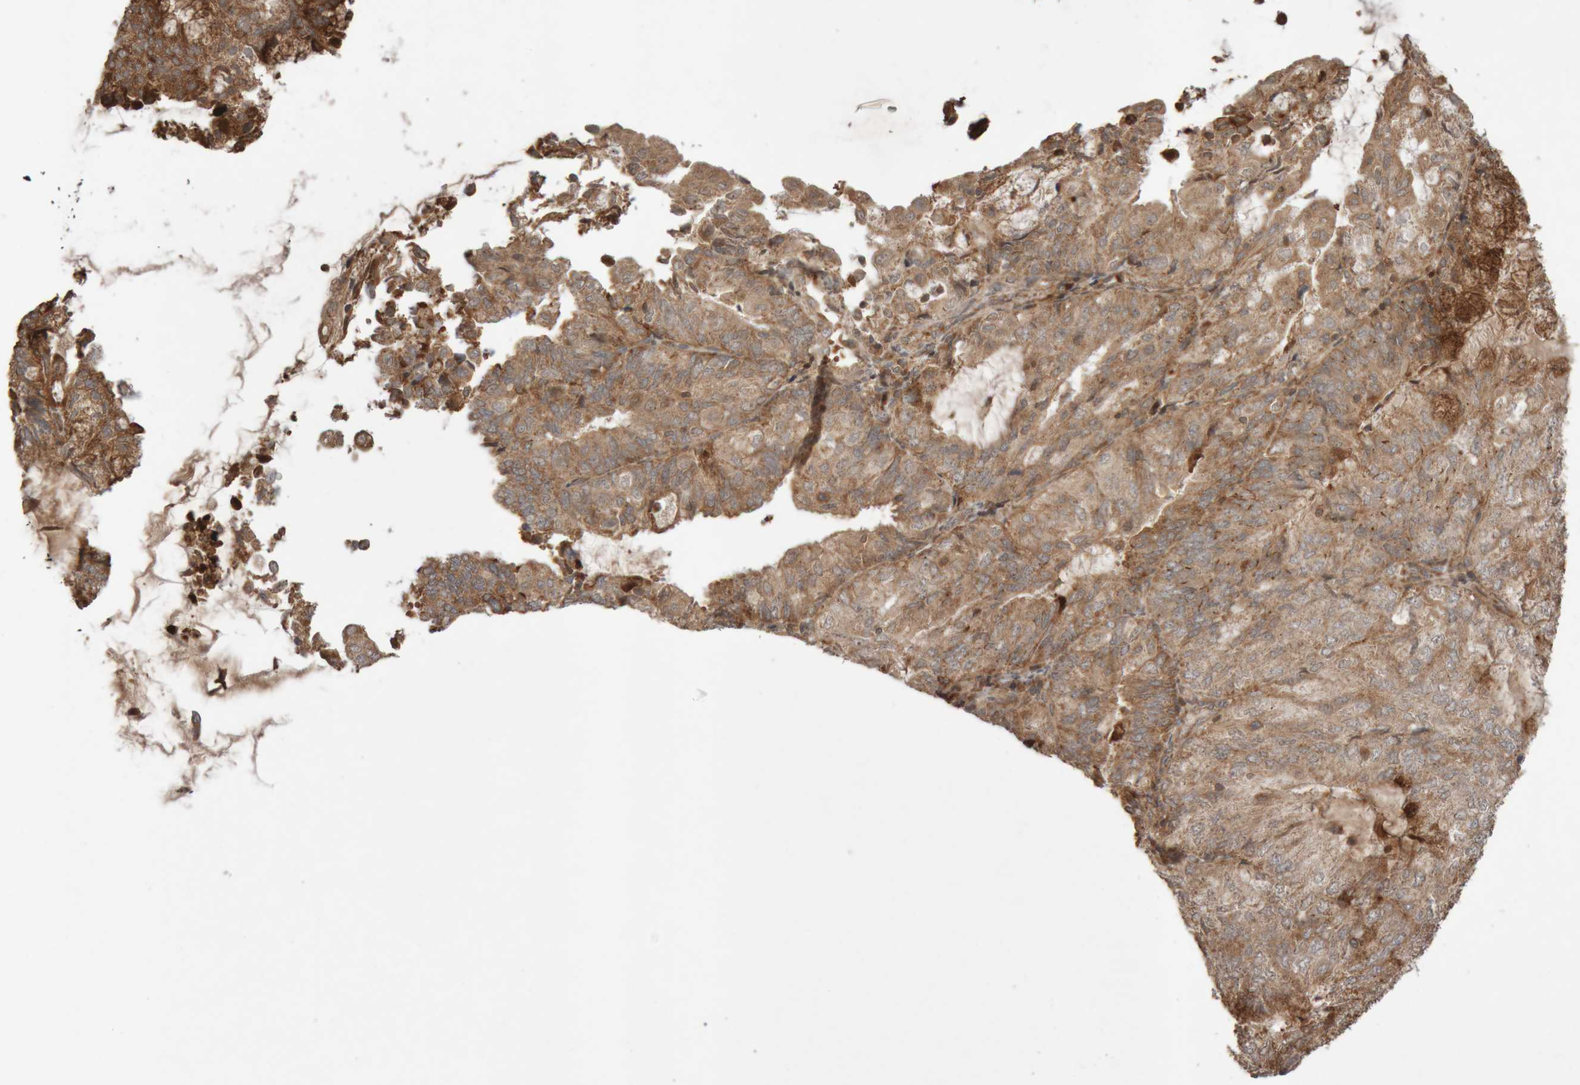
{"staining": {"intensity": "moderate", "quantity": ">75%", "location": "cytoplasmic/membranous"}, "tissue": "endometrial cancer", "cell_type": "Tumor cells", "image_type": "cancer", "snomed": [{"axis": "morphology", "description": "Adenocarcinoma, NOS"}, {"axis": "topography", "description": "Endometrium"}], "caption": "A medium amount of moderate cytoplasmic/membranous positivity is seen in about >75% of tumor cells in endometrial cancer tissue.", "gene": "KIF21B", "patient": {"sex": "female", "age": 81}}